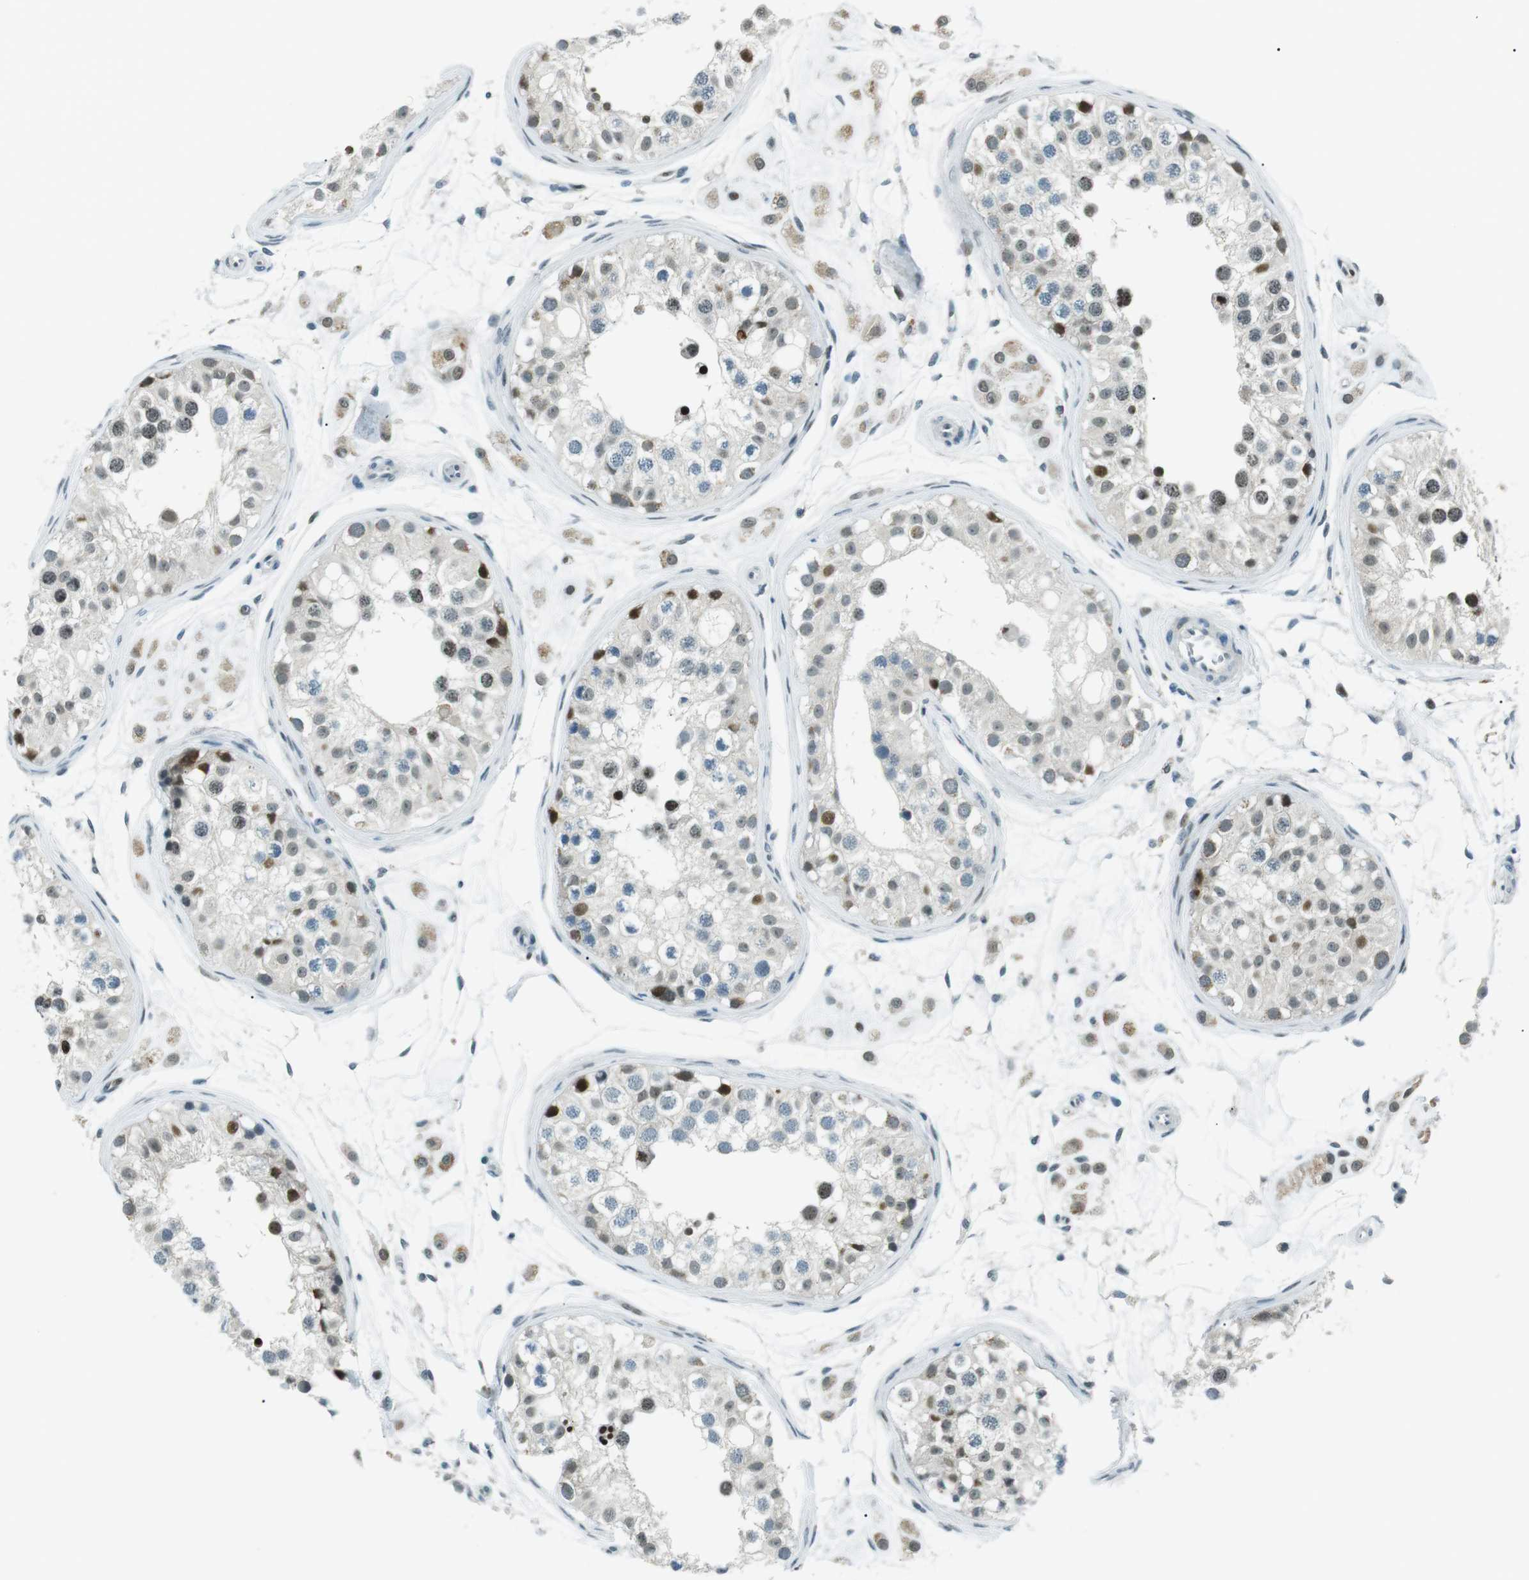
{"staining": {"intensity": "strong", "quantity": "25%-75%", "location": "nuclear"}, "tissue": "testis", "cell_type": "Cells in seminiferous ducts", "image_type": "normal", "snomed": [{"axis": "morphology", "description": "Normal tissue, NOS"}, {"axis": "morphology", "description": "Adenocarcinoma, metastatic, NOS"}, {"axis": "topography", "description": "Testis"}], "caption": "Immunohistochemical staining of unremarkable human testis exhibits strong nuclear protein expression in approximately 25%-75% of cells in seminiferous ducts.", "gene": "PJA1", "patient": {"sex": "male", "age": 26}}